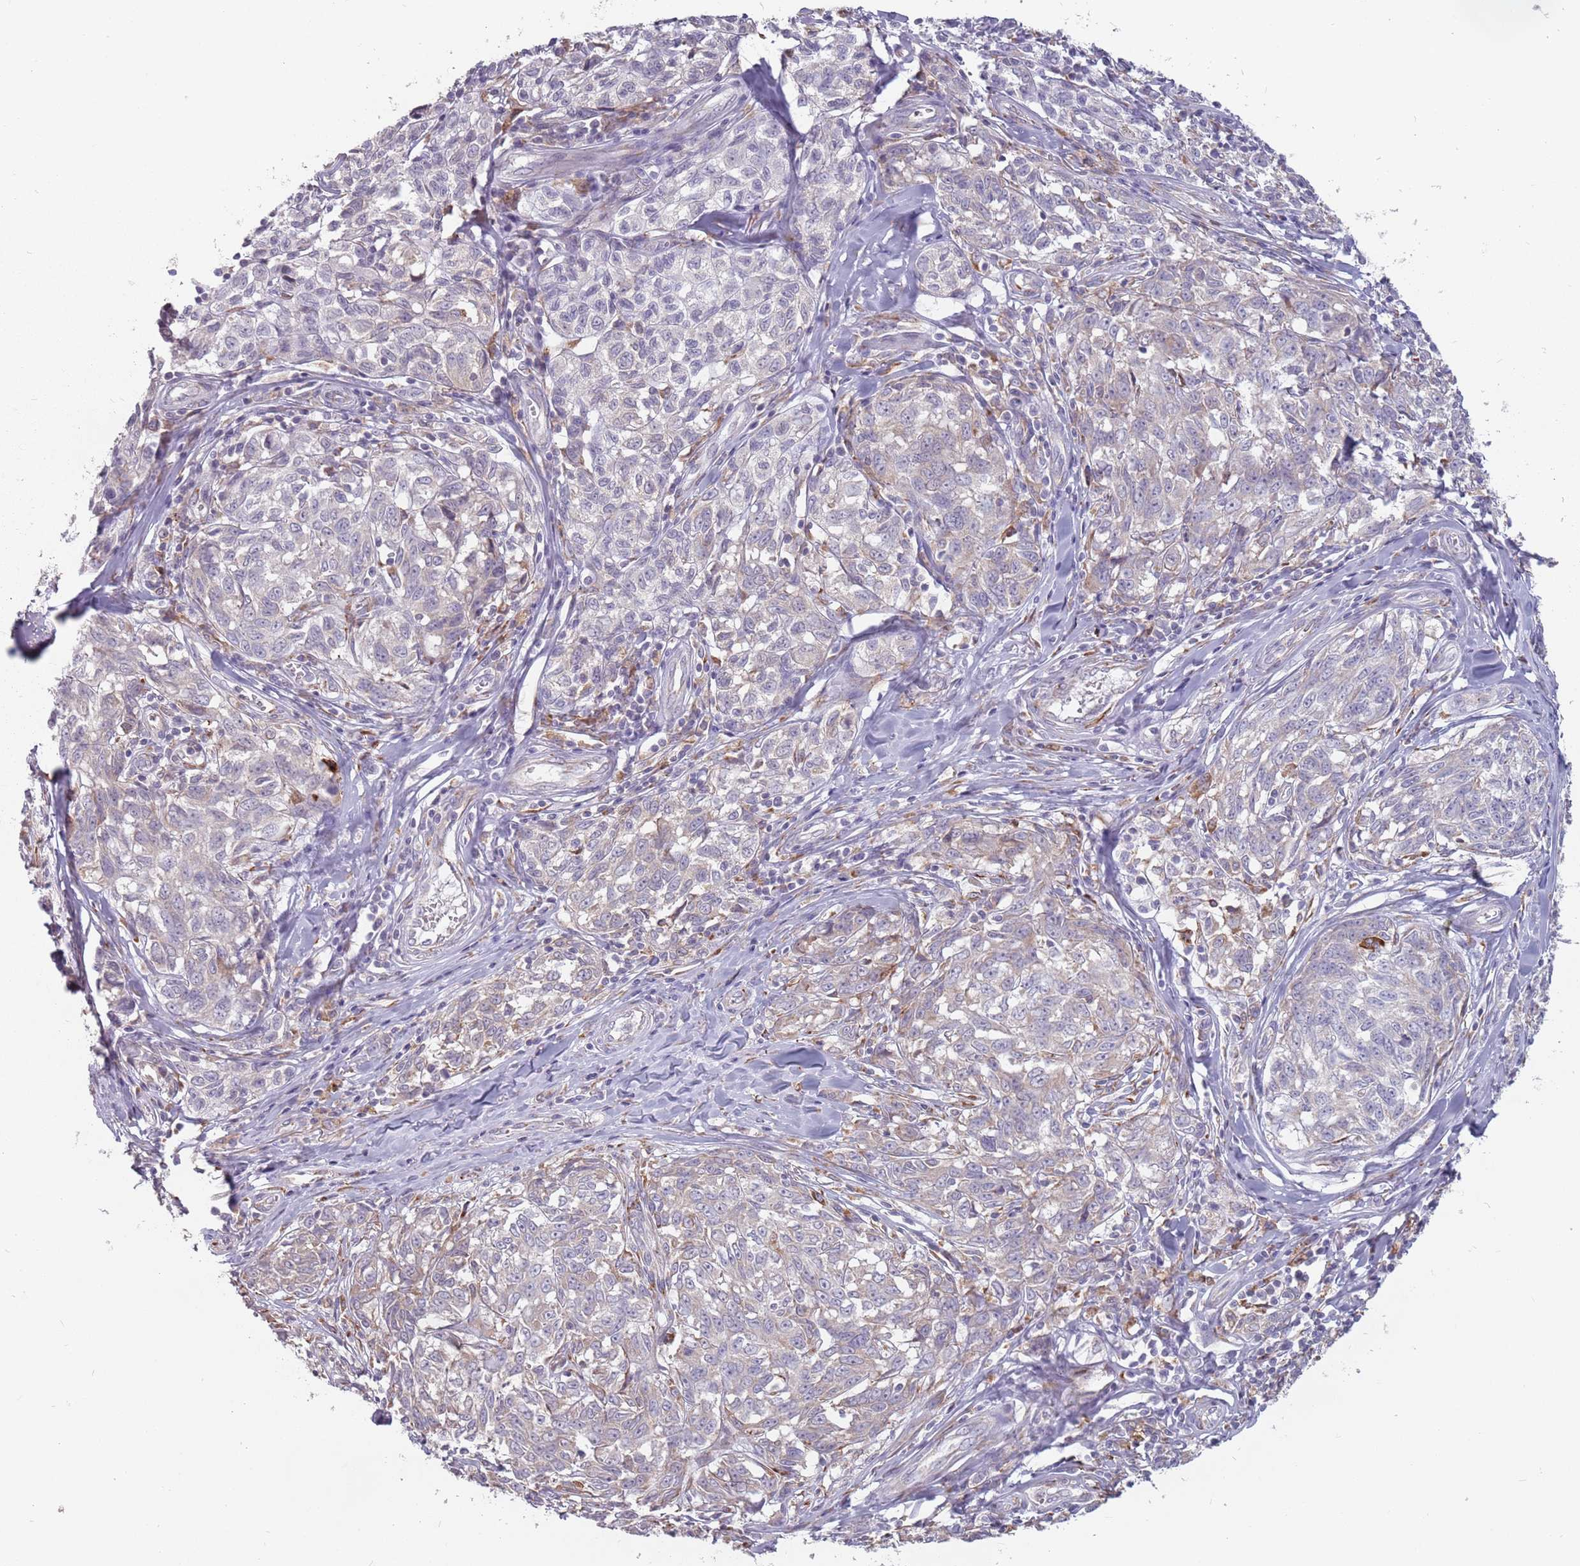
{"staining": {"intensity": "weak", "quantity": "<25%", "location": "cytoplasmic/membranous"}, "tissue": "melanoma", "cell_type": "Tumor cells", "image_type": "cancer", "snomed": [{"axis": "morphology", "description": "Normal tissue, NOS"}, {"axis": "morphology", "description": "Malignant melanoma, NOS"}, {"axis": "topography", "description": "Skin"}], "caption": "High power microscopy image of an IHC image of melanoma, revealing no significant expression in tumor cells.", "gene": "RPS9", "patient": {"sex": "female", "age": 64}}